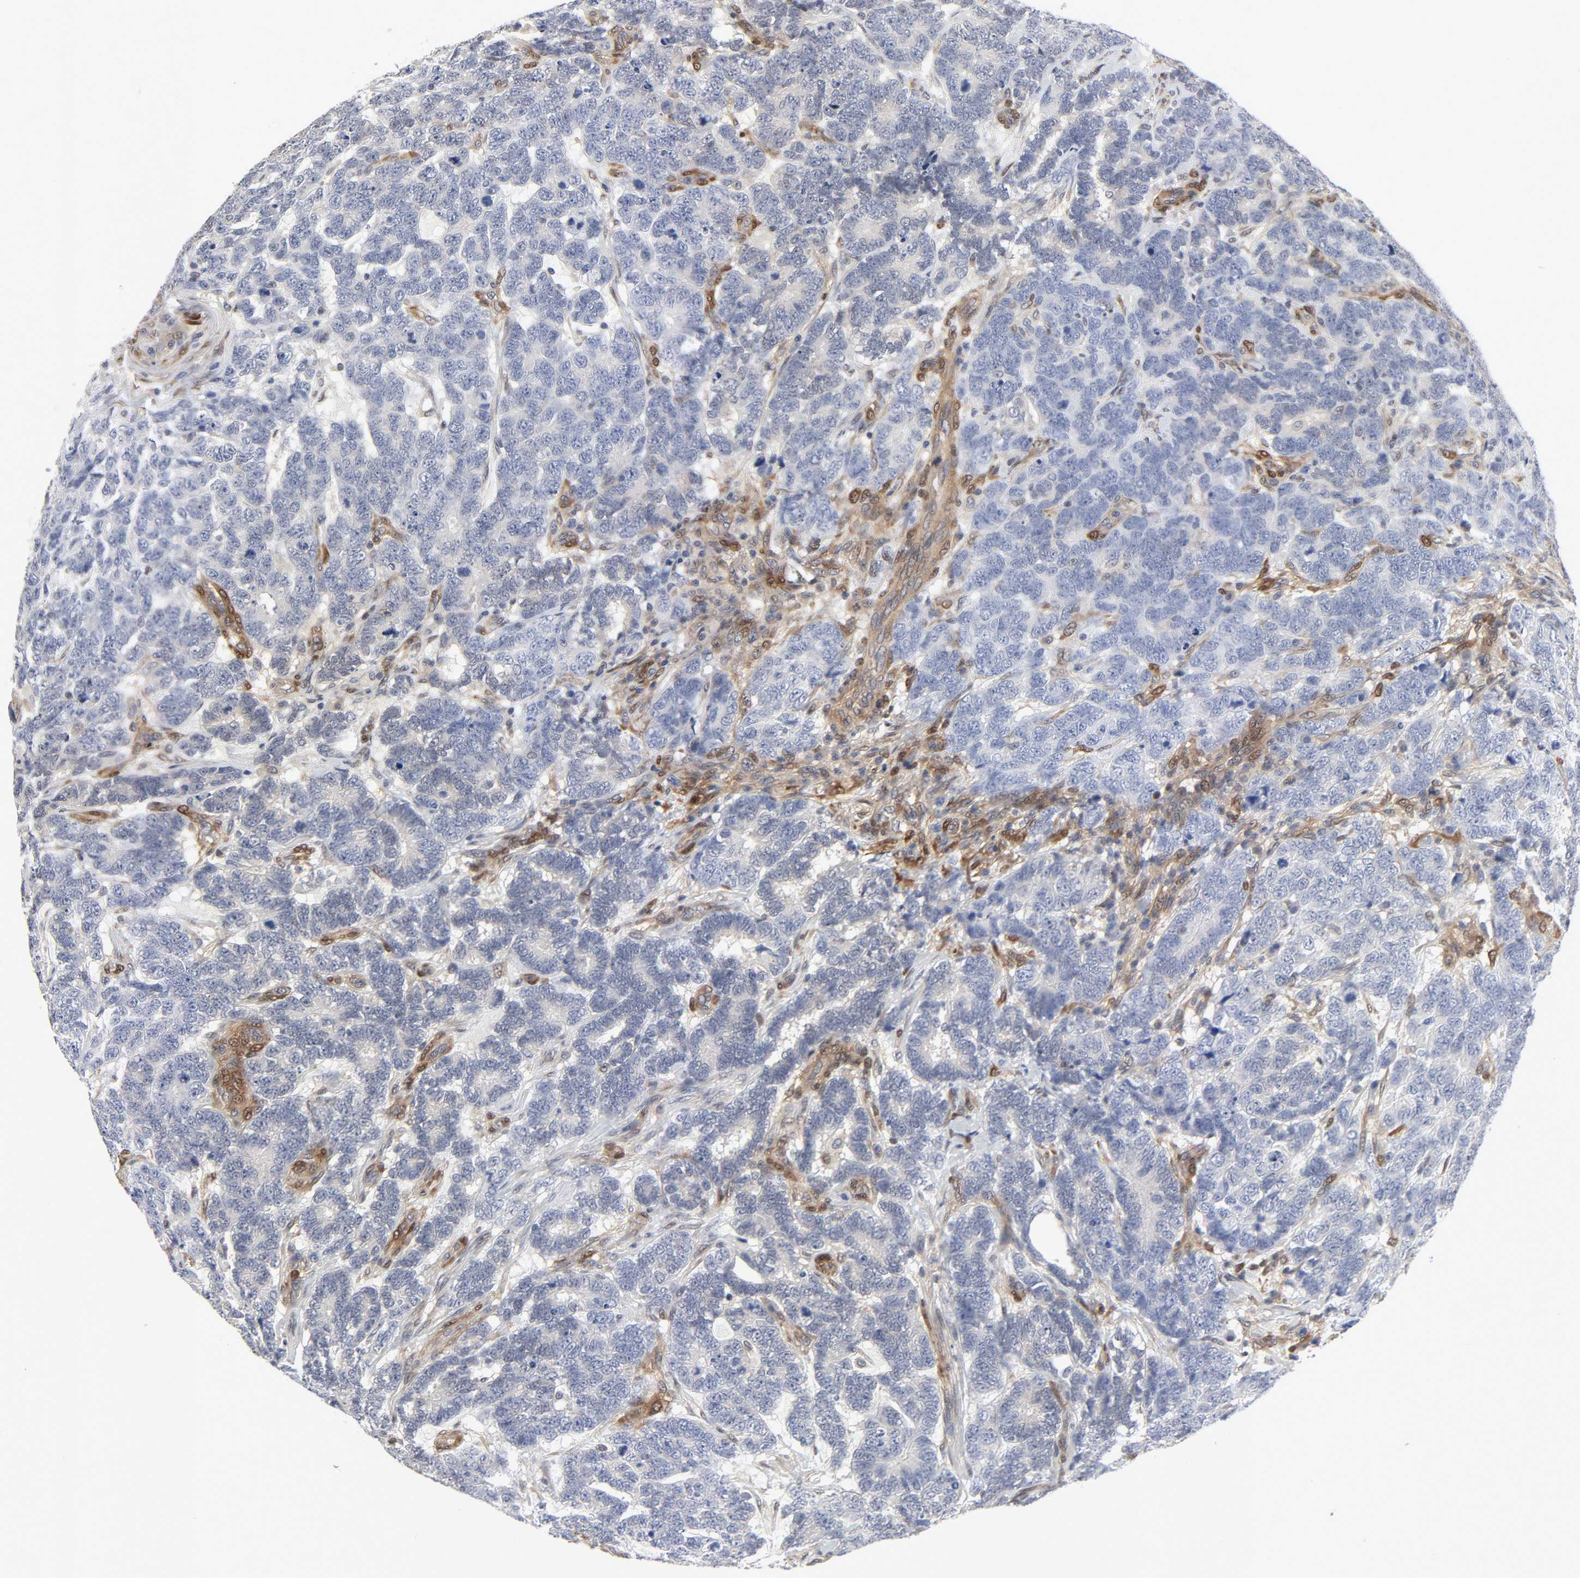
{"staining": {"intensity": "negative", "quantity": "none", "location": "none"}, "tissue": "testis cancer", "cell_type": "Tumor cells", "image_type": "cancer", "snomed": [{"axis": "morphology", "description": "Carcinoma, Embryonal, NOS"}, {"axis": "topography", "description": "Testis"}], "caption": "There is no significant expression in tumor cells of testis cancer.", "gene": "PTEN", "patient": {"sex": "male", "age": 26}}